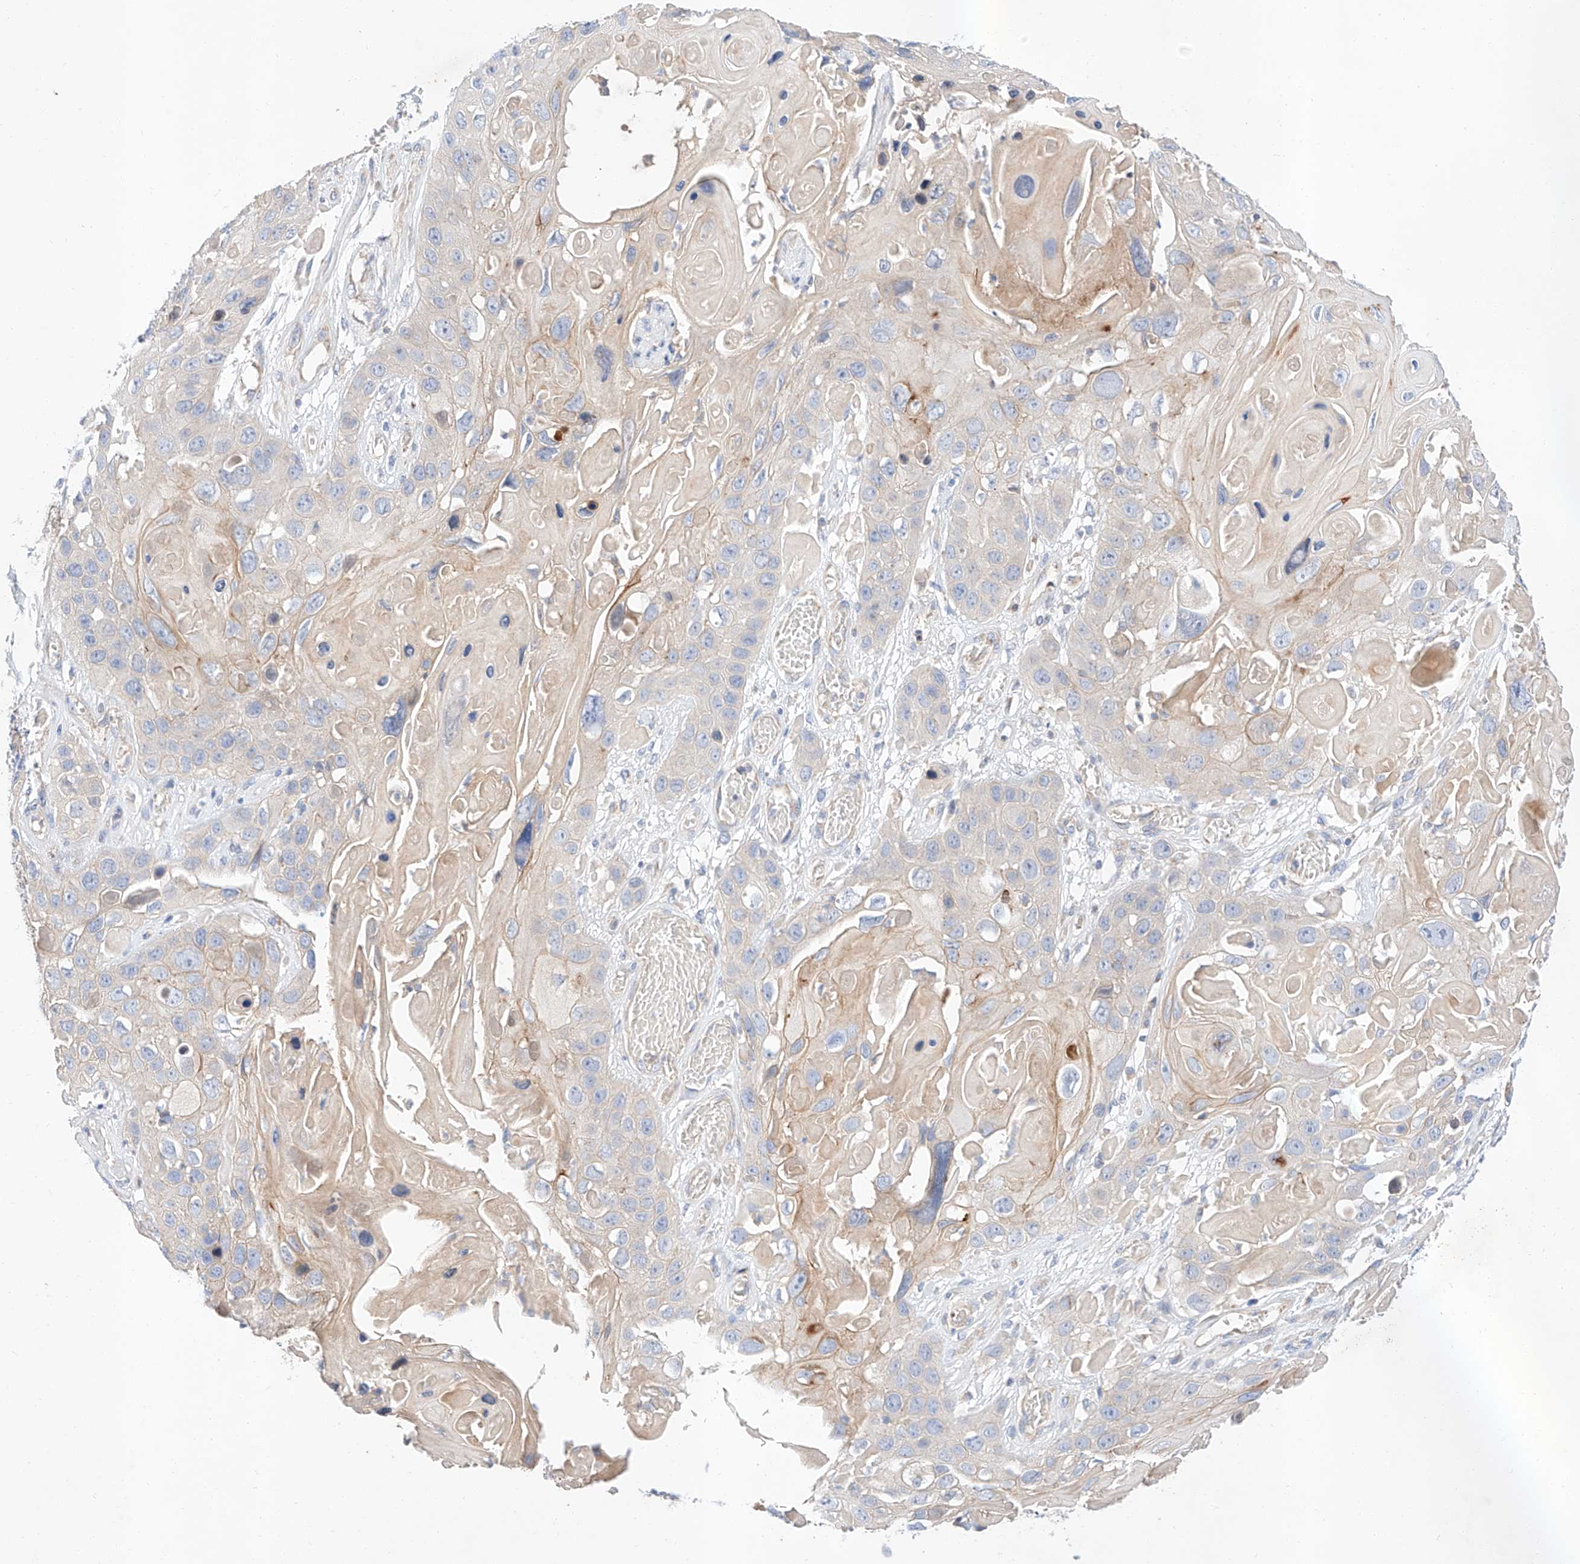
{"staining": {"intensity": "weak", "quantity": "<25%", "location": "cytoplasmic/membranous"}, "tissue": "skin cancer", "cell_type": "Tumor cells", "image_type": "cancer", "snomed": [{"axis": "morphology", "description": "Squamous cell carcinoma, NOS"}, {"axis": "topography", "description": "Skin"}], "caption": "There is no significant staining in tumor cells of skin cancer (squamous cell carcinoma).", "gene": "C6orf118", "patient": {"sex": "male", "age": 55}}